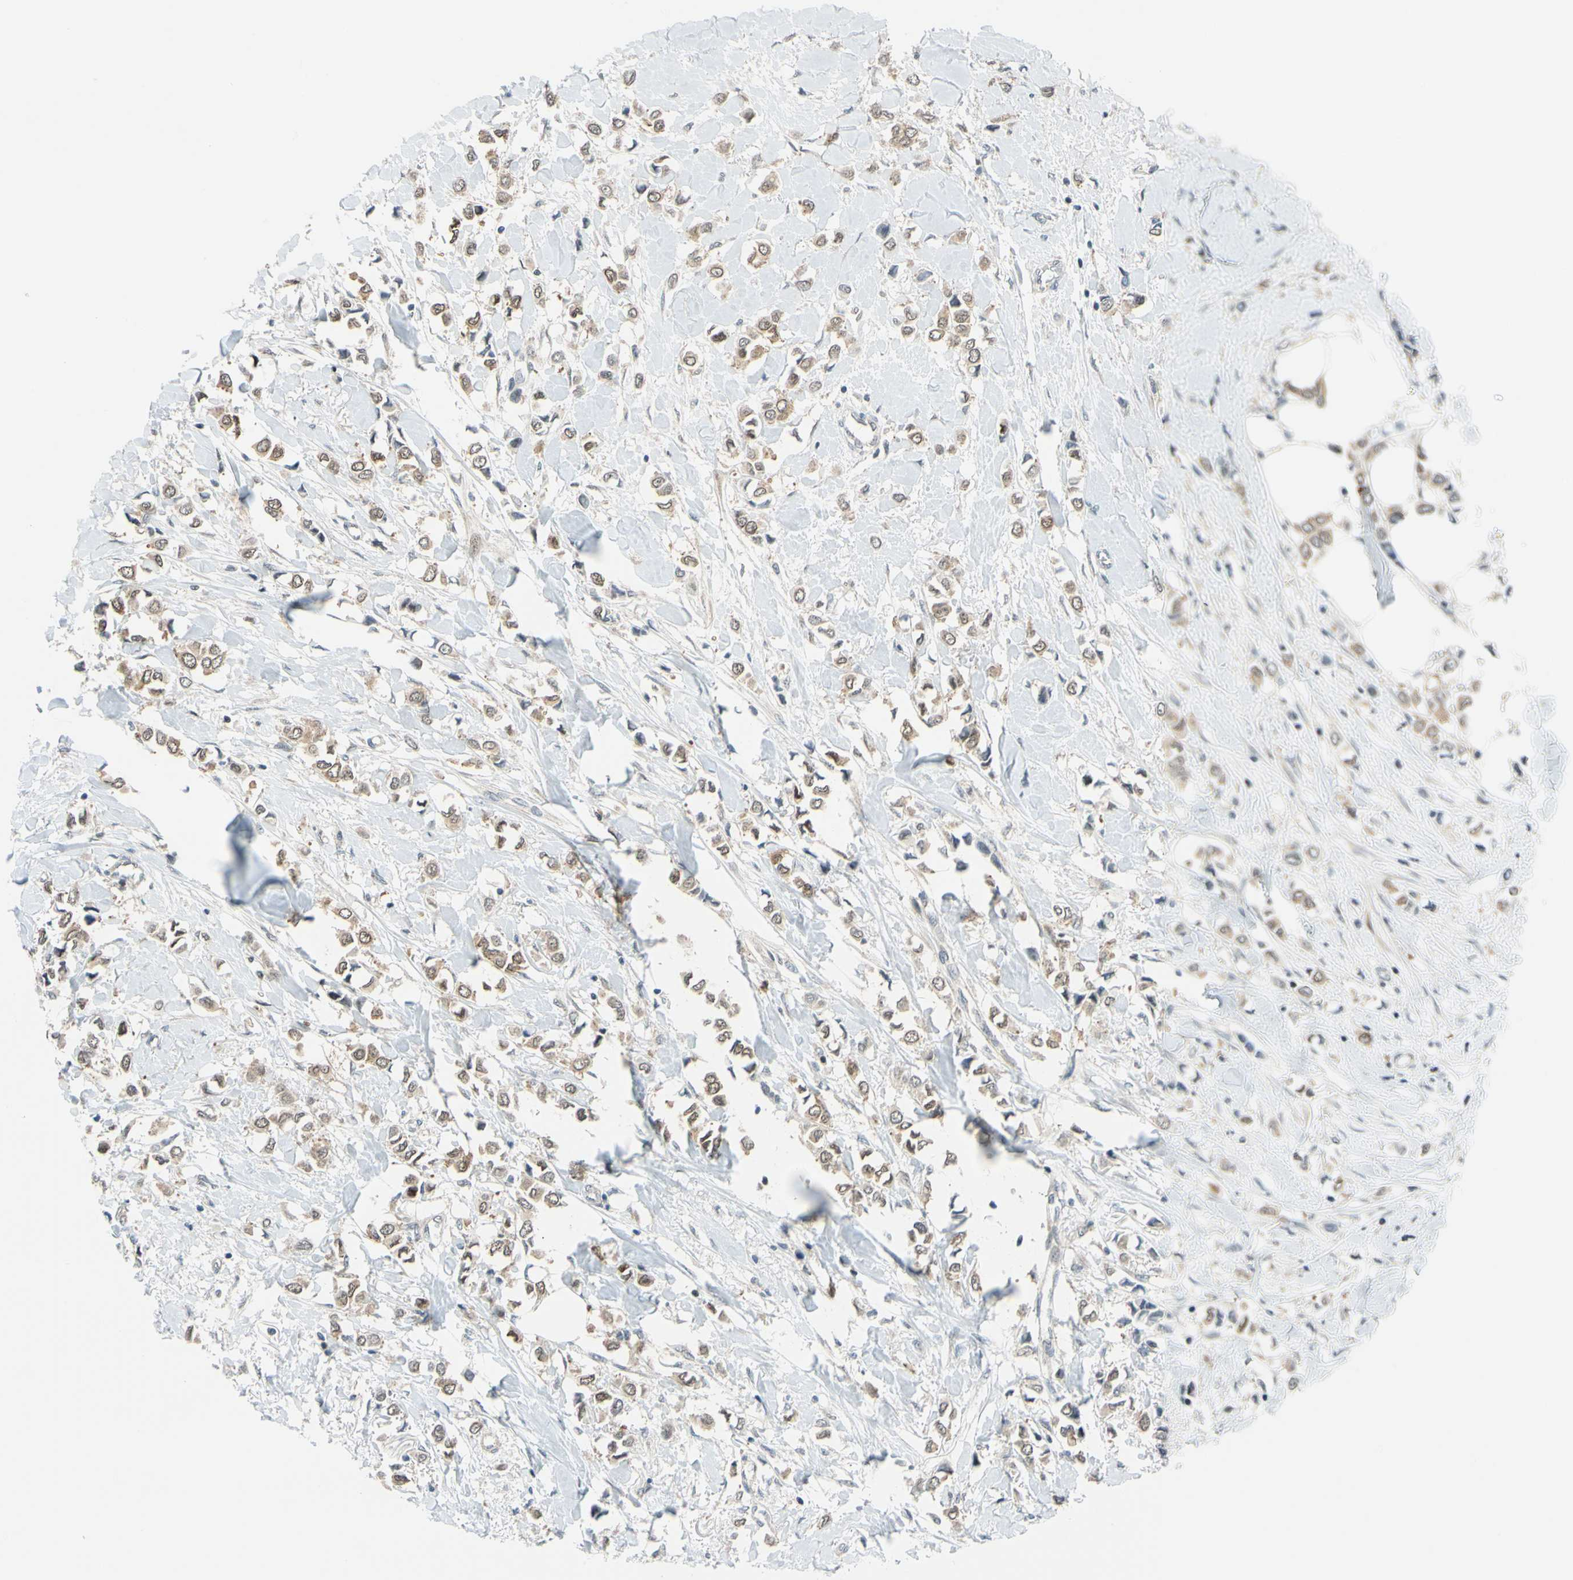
{"staining": {"intensity": "weak", "quantity": ">75%", "location": "cytoplasmic/membranous"}, "tissue": "breast cancer", "cell_type": "Tumor cells", "image_type": "cancer", "snomed": [{"axis": "morphology", "description": "Lobular carcinoma"}, {"axis": "topography", "description": "Breast"}], "caption": "This image reveals immunohistochemistry (IHC) staining of lobular carcinoma (breast), with low weak cytoplasmic/membranous expression in approximately >75% of tumor cells.", "gene": "MAPK9", "patient": {"sex": "female", "age": 51}}